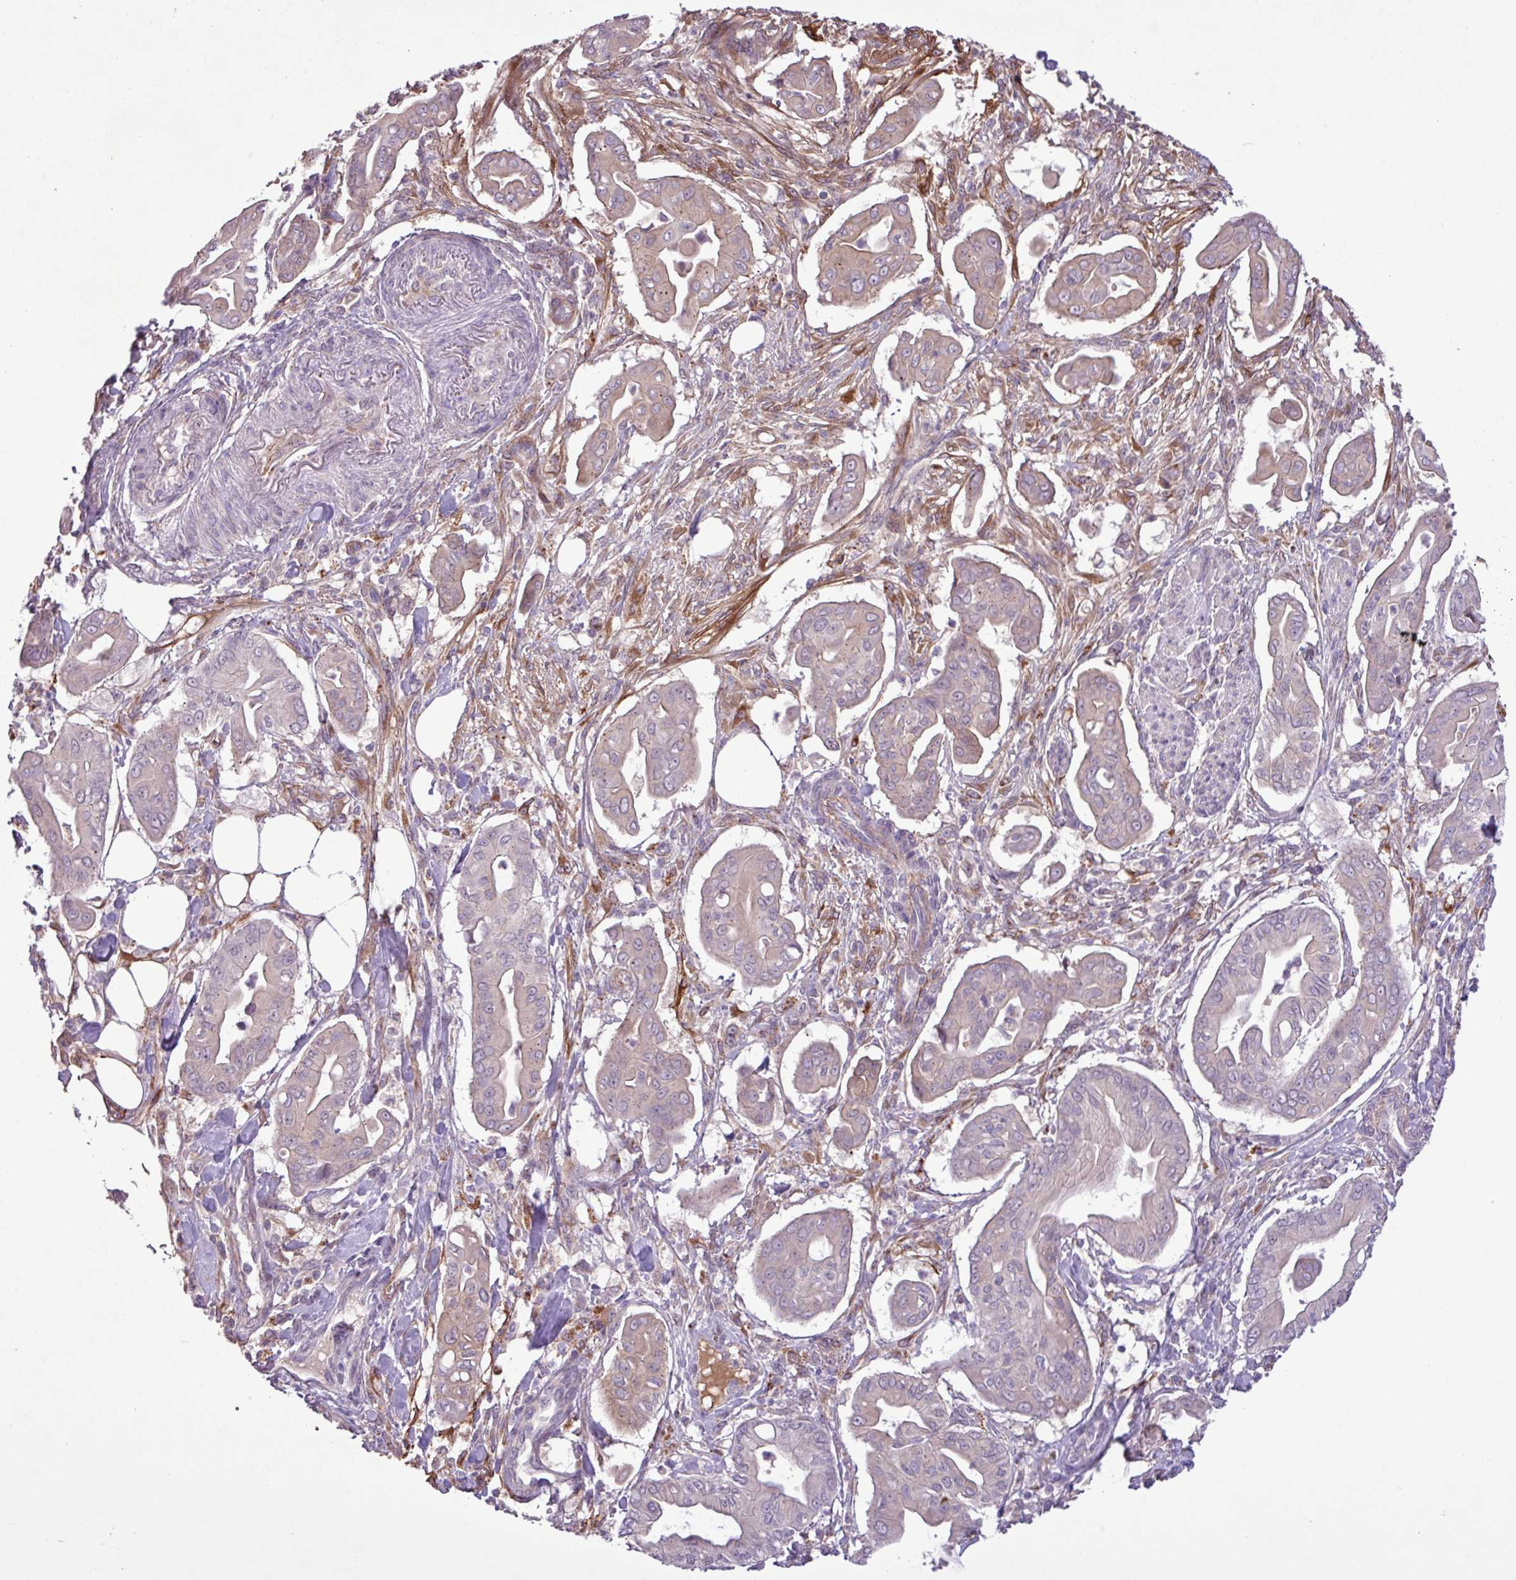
{"staining": {"intensity": "negative", "quantity": "none", "location": "none"}, "tissue": "pancreatic cancer", "cell_type": "Tumor cells", "image_type": "cancer", "snomed": [{"axis": "morphology", "description": "Adenocarcinoma, NOS"}, {"axis": "topography", "description": "Pancreas"}], "caption": "A high-resolution image shows immunohistochemistry (IHC) staining of pancreatic adenocarcinoma, which exhibits no significant expression in tumor cells.", "gene": "CD248", "patient": {"sex": "male", "age": 71}}